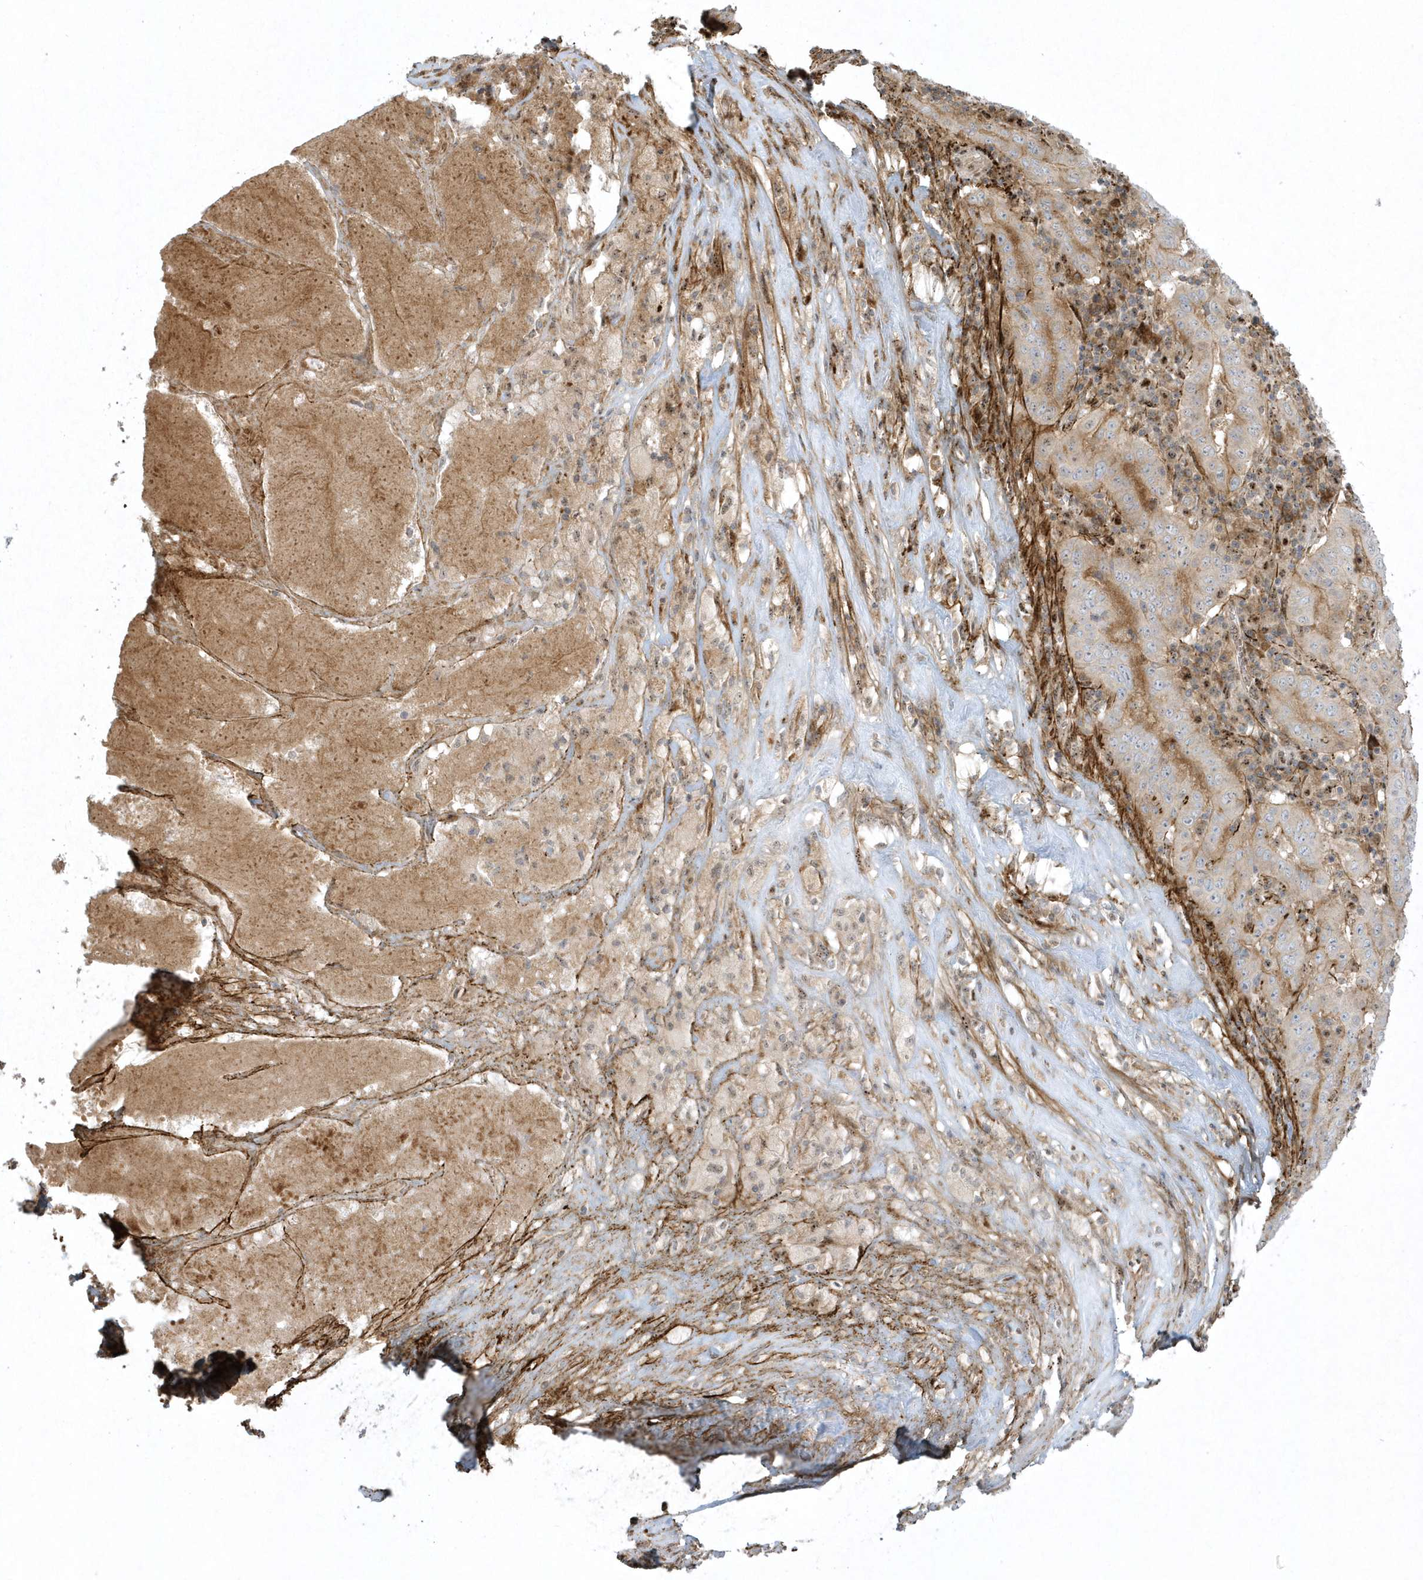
{"staining": {"intensity": "weak", "quantity": "<25%", "location": "cytoplasmic/membranous"}, "tissue": "pancreatic cancer", "cell_type": "Tumor cells", "image_type": "cancer", "snomed": [{"axis": "morphology", "description": "Adenocarcinoma, NOS"}, {"axis": "topography", "description": "Pancreas"}], "caption": "A photomicrograph of pancreatic cancer stained for a protein demonstrates no brown staining in tumor cells.", "gene": "MASP2", "patient": {"sex": "male", "age": 63}}